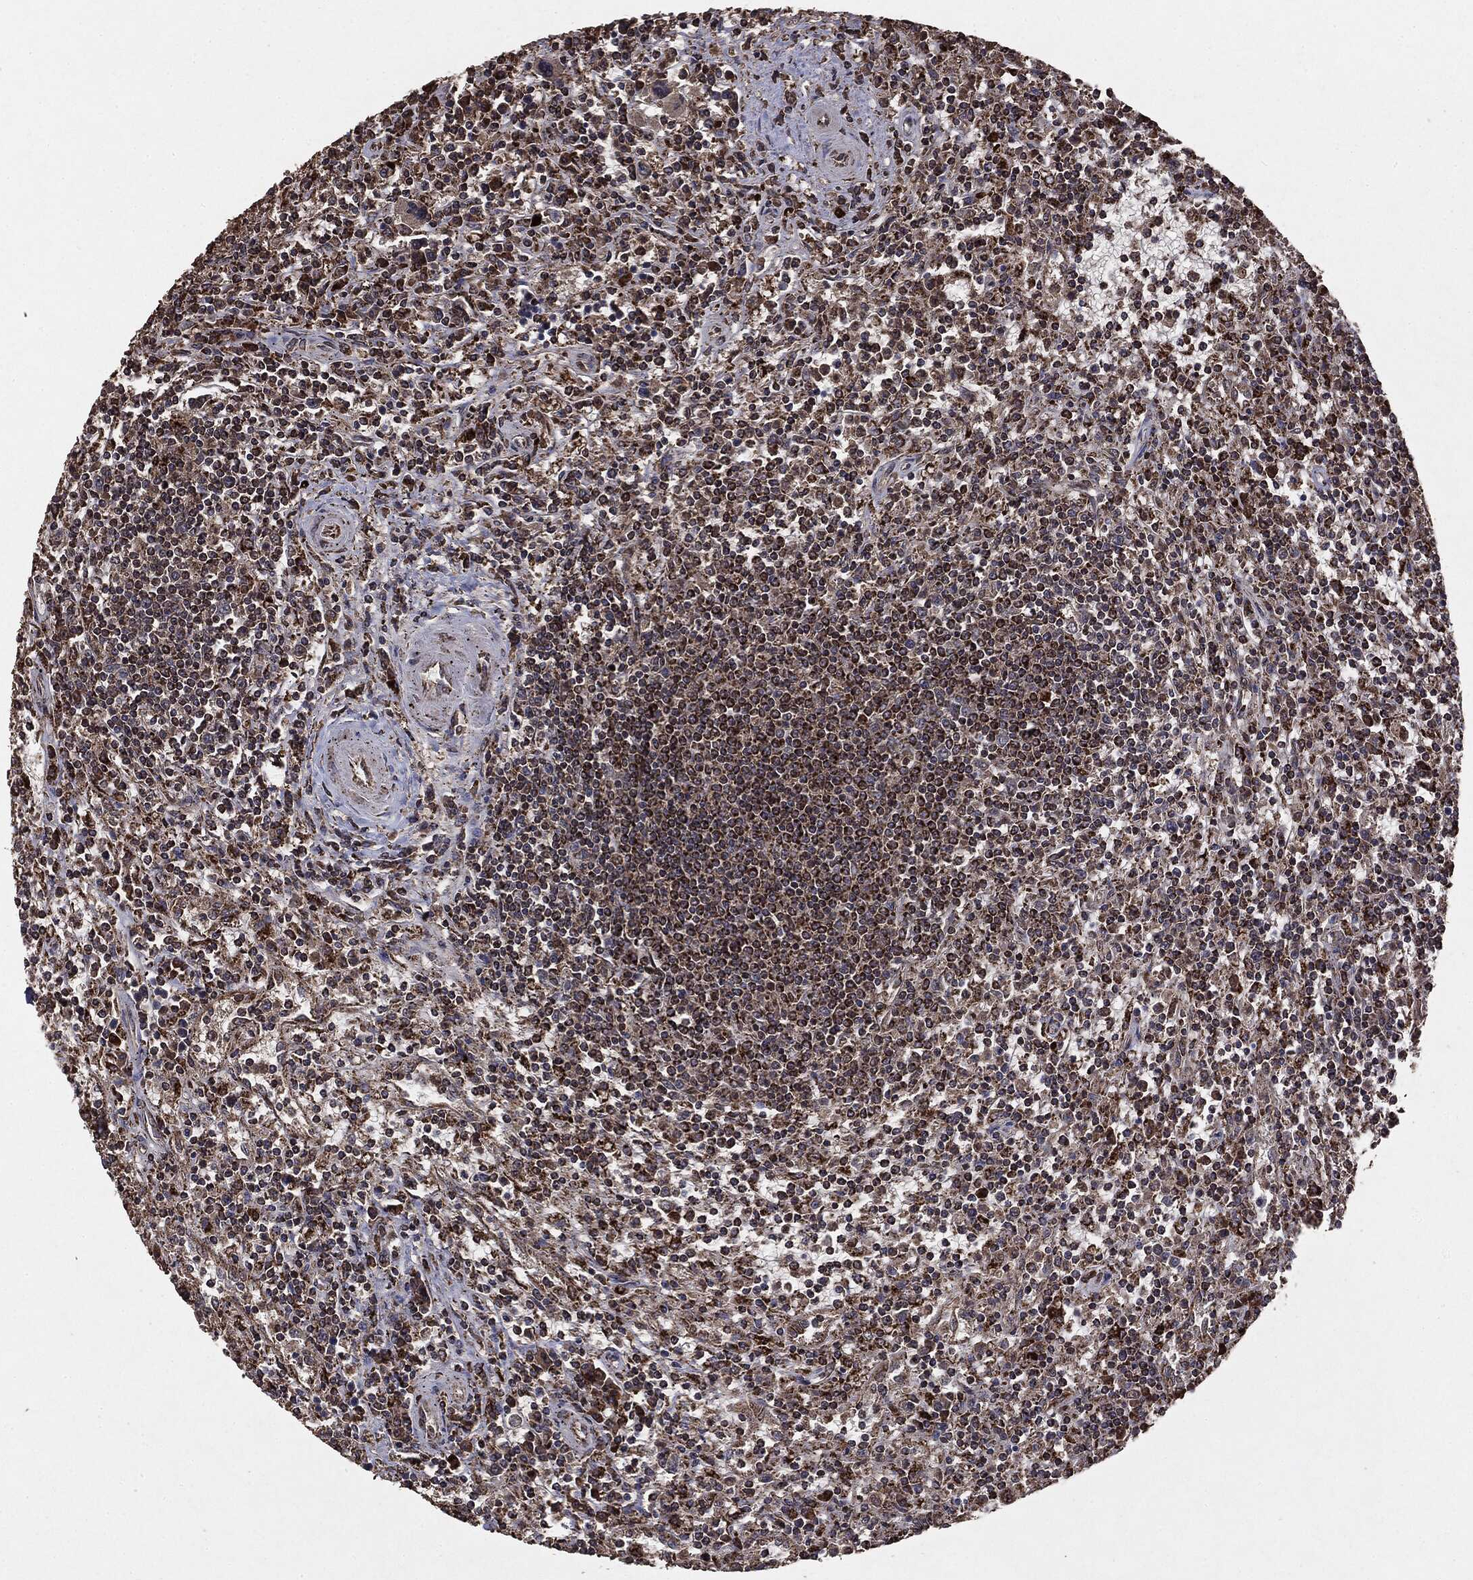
{"staining": {"intensity": "moderate", "quantity": ">75%", "location": "cytoplasmic/membranous"}, "tissue": "lymphoma", "cell_type": "Tumor cells", "image_type": "cancer", "snomed": [{"axis": "morphology", "description": "Malignant lymphoma, non-Hodgkin's type, Low grade"}, {"axis": "topography", "description": "Spleen"}], "caption": "Moderate cytoplasmic/membranous staining for a protein is present in approximately >75% of tumor cells of lymphoma using immunohistochemistry.", "gene": "MTOR", "patient": {"sex": "male", "age": 62}}